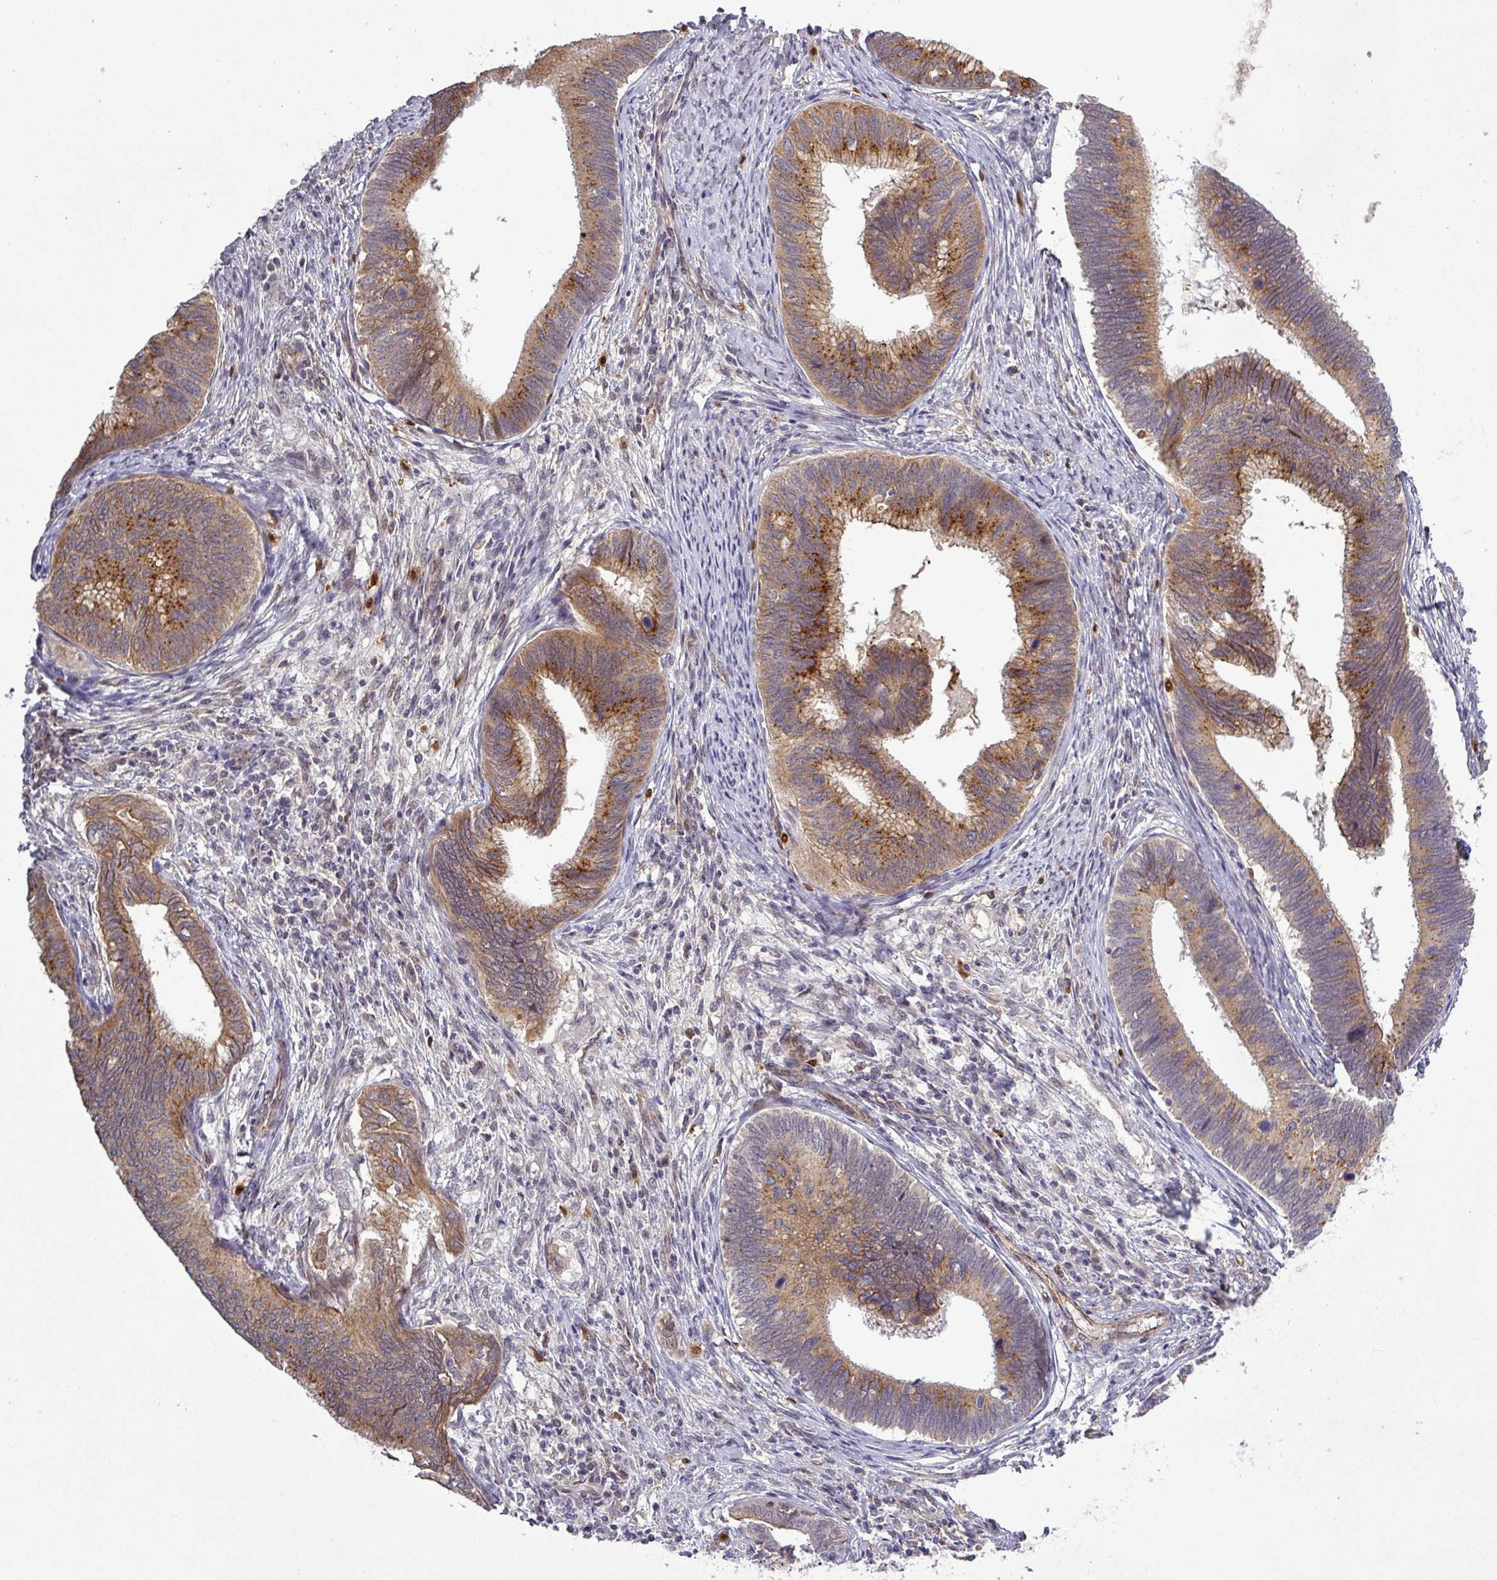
{"staining": {"intensity": "moderate", "quantity": ">75%", "location": "cytoplasmic/membranous"}, "tissue": "cervical cancer", "cell_type": "Tumor cells", "image_type": "cancer", "snomed": [{"axis": "morphology", "description": "Adenocarcinoma, NOS"}, {"axis": "topography", "description": "Cervix"}], "caption": "Protein expression by IHC demonstrates moderate cytoplasmic/membranous staining in approximately >75% of tumor cells in cervical cancer.", "gene": "PCDH1", "patient": {"sex": "female", "age": 42}}